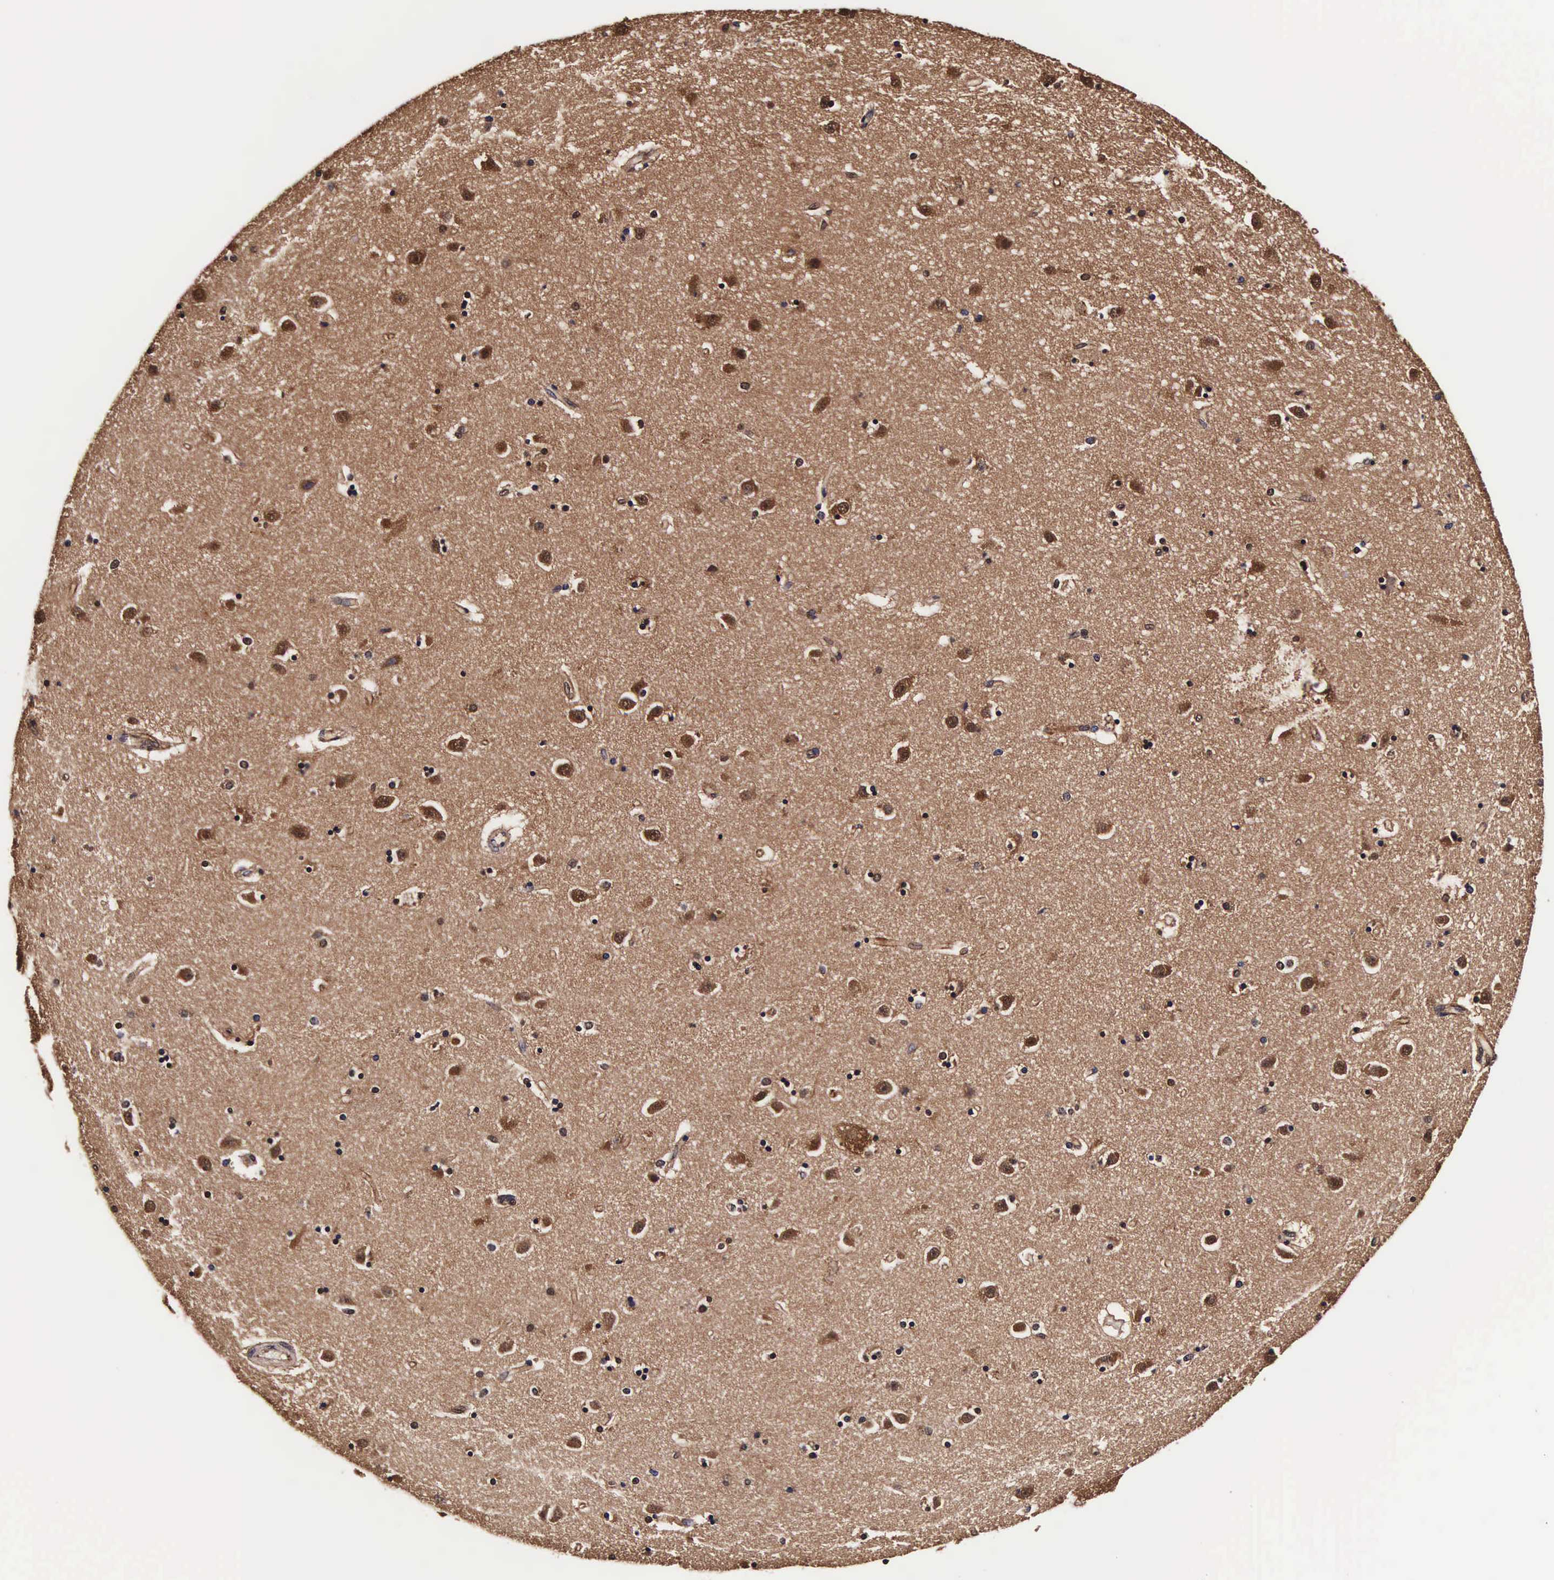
{"staining": {"intensity": "strong", "quantity": ">75%", "location": "cytoplasmic/membranous,nuclear"}, "tissue": "caudate", "cell_type": "Glial cells", "image_type": "normal", "snomed": [{"axis": "morphology", "description": "Normal tissue, NOS"}, {"axis": "topography", "description": "Lateral ventricle wall"}], "caption": "The immunohistochemical stain shows strong cytoplasmic/membranous,nuclear staining in glial cells of unremarkable caudate. Using DAB (3,3'-diaminobenzidine) (brown) and hematoxylin (blue) stains, captured at high magnification using brightfield microscopy.", "gene": "TECPR2", "patient": {"sex": "female", "age": 54}}